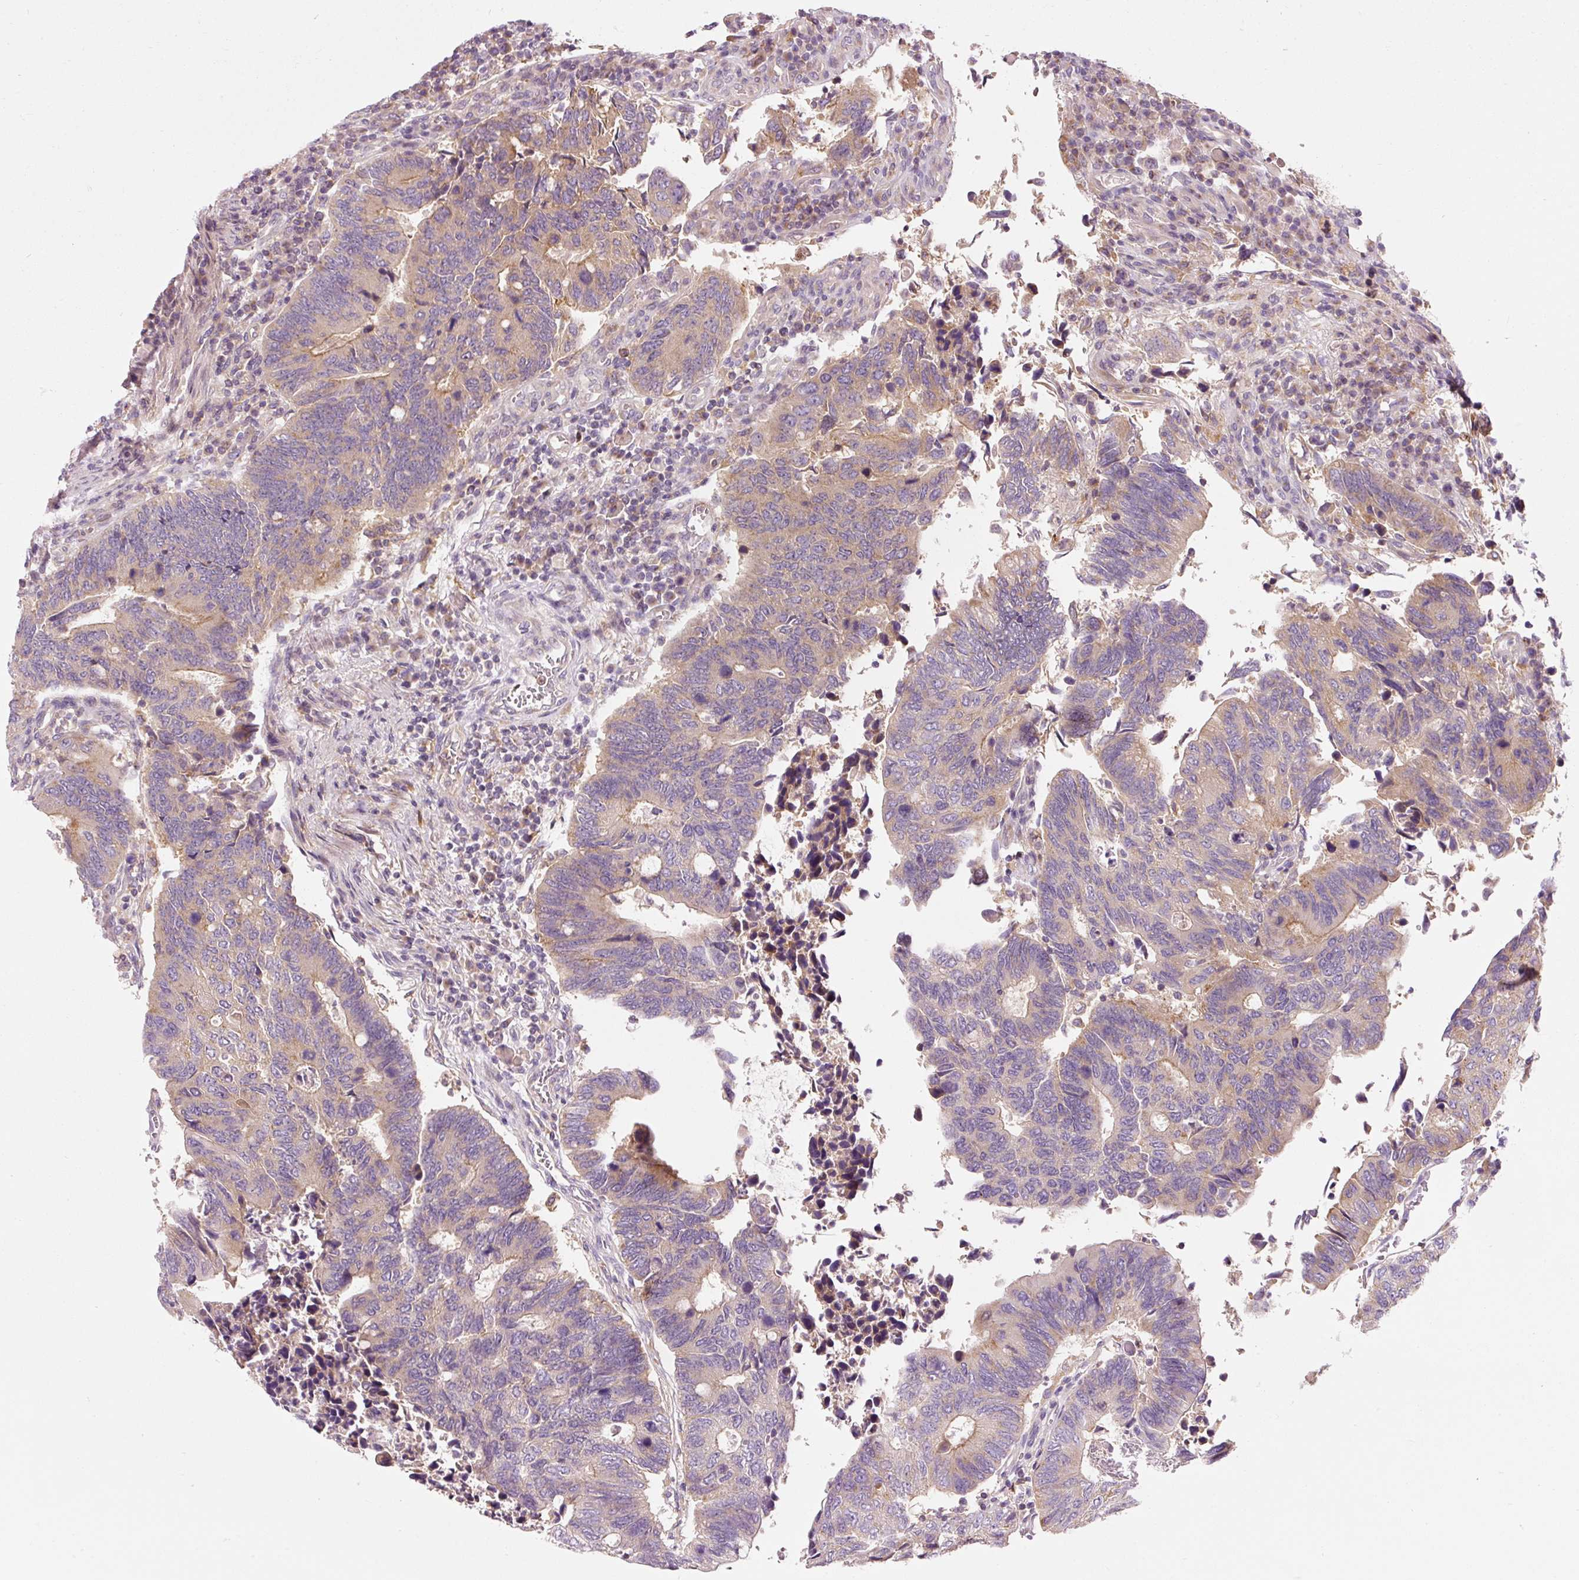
{"staining": {"intensity": "weak", "quantity": "25%-75%", "location": "cytoplasmic/membranous"}, "tissue": "colorectal cancer", "cell_type": "Tumor cells", "image_type": "cancer", "snomed": [{"axis": "morphology", "description": "Adenocarcinoma, NOS"}, {"axis": "topography", "description": "Colon"}], "caption": "A micrograph showing weak cytoplasmic/membranous positivity in approximately 25%-75% of tumor cells in adenocarcinoma (colorectal), as visualized by brown immunohistochemical staining.", "gene": "NAPA", "patient": {"sex": "male", "age": 87}}